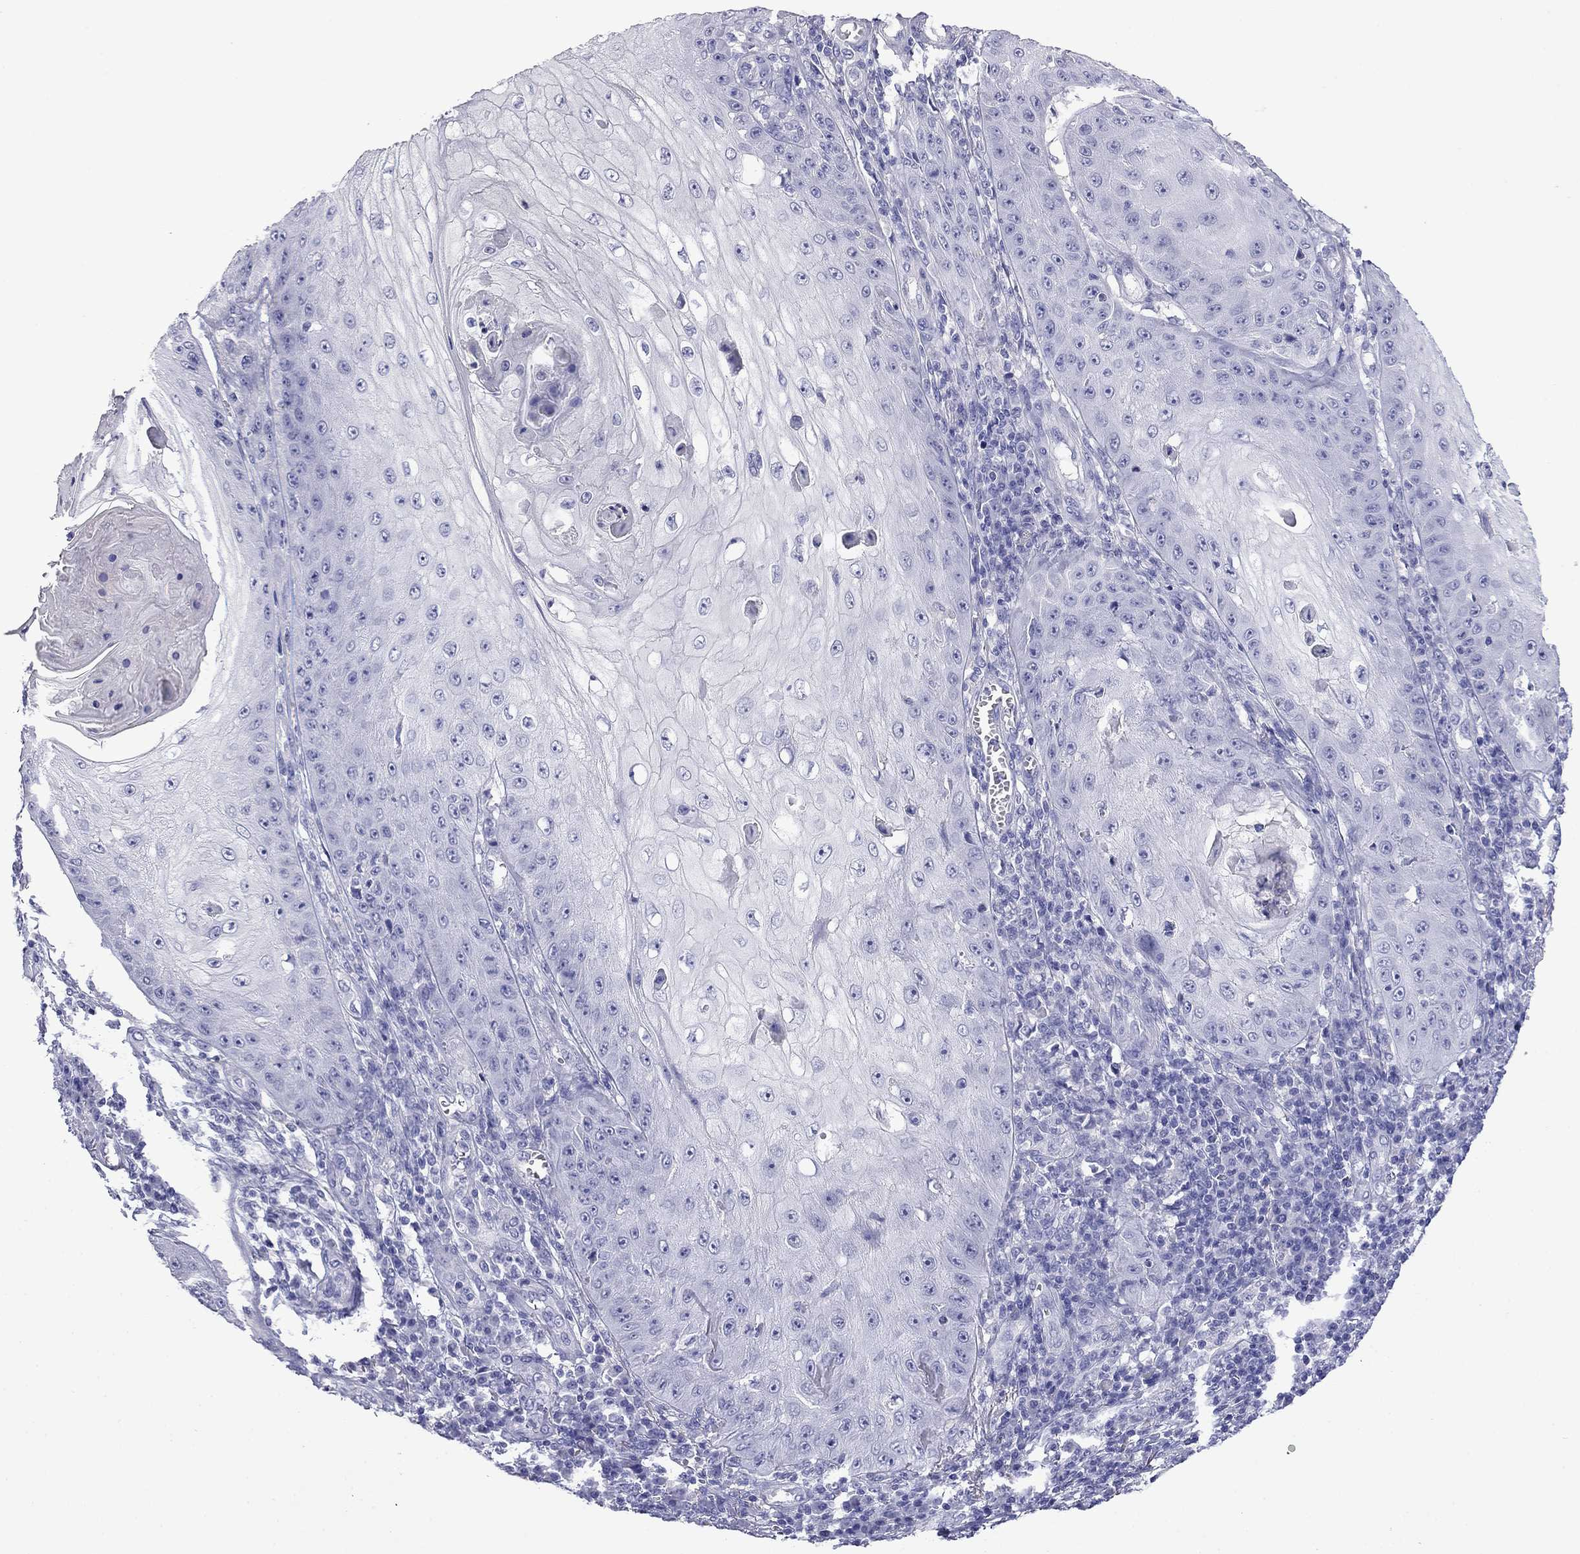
{"staining": {"intensity": "negative", "quantity": "none", "location": "none"}, "tissue": "skin cancer", "cell_type": "Tumor cells", "image_type": "cancer", "snomed": [{"axis": "morphology", "description": "Squamous cell carcinoma, NOS"}, {"axis": "topography", "description": "Skin"}], "caption": "A histopathology image of skin squamous cell carcinoma stained for a protein reveals no brown staining in tumor cells.", "gene": "MYO15A", "patient": {"sex": "male", "age": 70}}